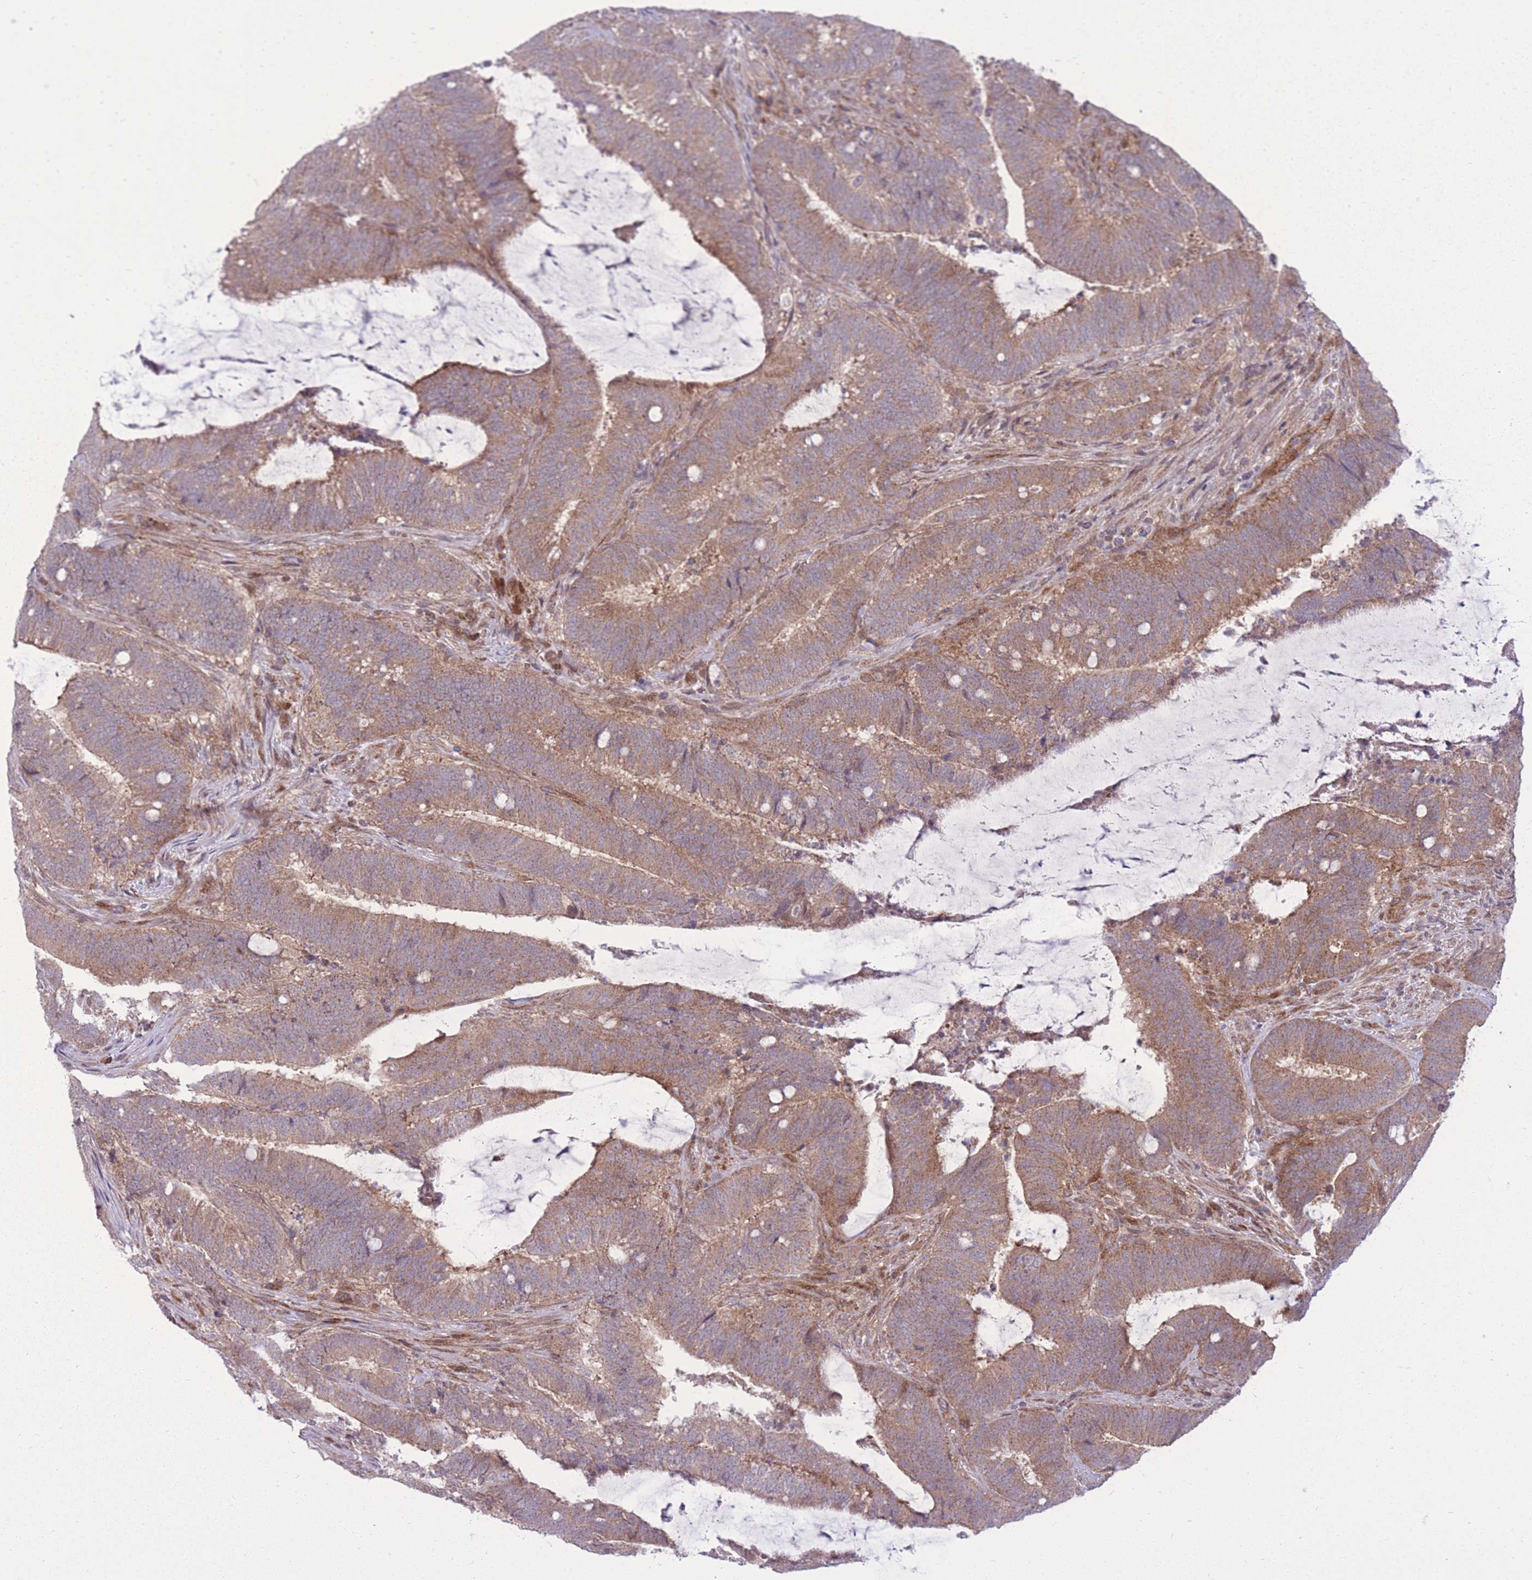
{"staining": {"intensity": "moderate", "quantity": ">75%", "location": "cytoplasmic/membranous"}, "tissue": "colorectal cancer", "cell_type": "Tumor cells", "image_type": "cancer", "snomed": [{"axis": "morphology", "description": "Adenocarcinoma, NOS"}, {"axis": "topography", "description": "Colon"}], "caption": "Immunohistochemistry (IHC) (DAB (3,3'-diaminobenzidine)) staining of colorectal cancer (adenocarcinoma) displays moderate cytoplasmic/membranous protein expression in about >75% of tumor cells. The staining was performed using DAB, with brown indicating positive protein expression. Nuclei are stained blue with hematoxylin.", "gene": "RIC8A", "patient": {"sex": "female", "age": 43}}